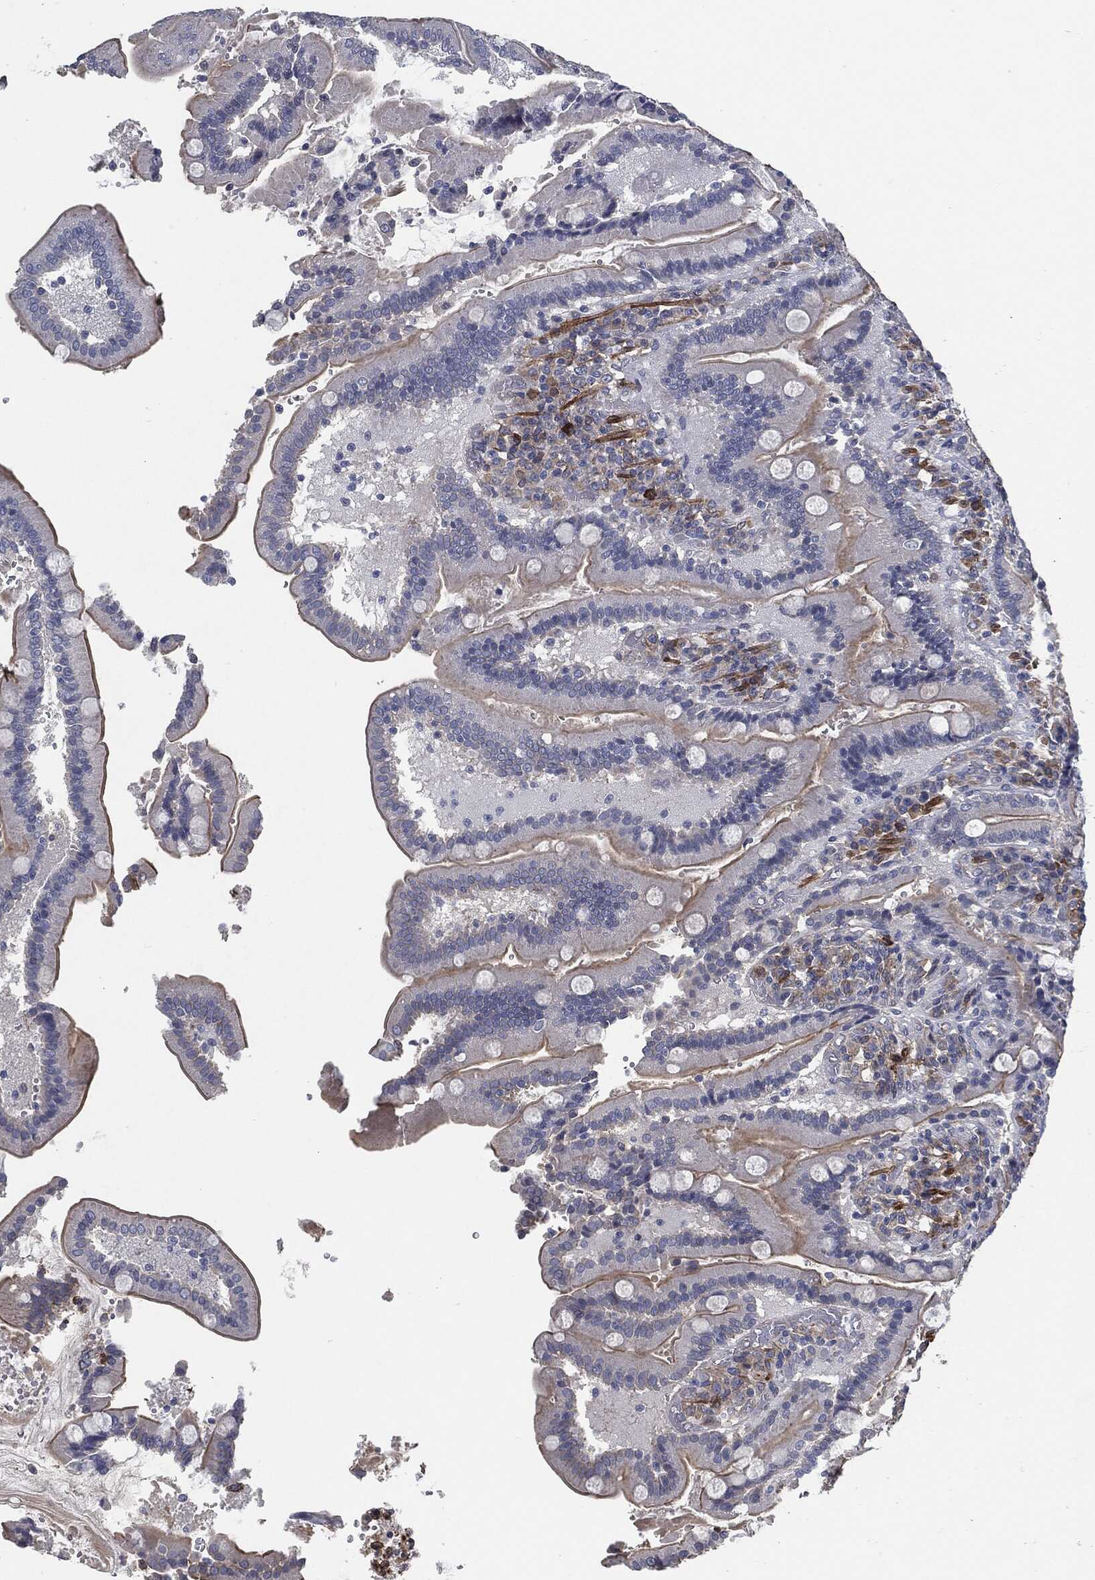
{"staining": {"intensity": "strong", "quantity": "25%-75%", "location": "cytoplasmic/membranous"}, "tissue": "duodenum", "cell_type": "Glandular cells", "image_type": "normal", "snomed": [{"axis": "morphology", "description": "Normal tissue, NOS"}, {"axis": "topography", "description": "Duodenum"}], "caption": "High-magnification brightfield microscopy of benign duodenum stained with DAB (brown) and counterstained with hematoxylin (blue). glandular cells exhibit strong cytoplasmic/membranous staining is present in about25%-75% of cells.", "gene": "SVIL", "patient": {"sex": "female", "age": 62}}